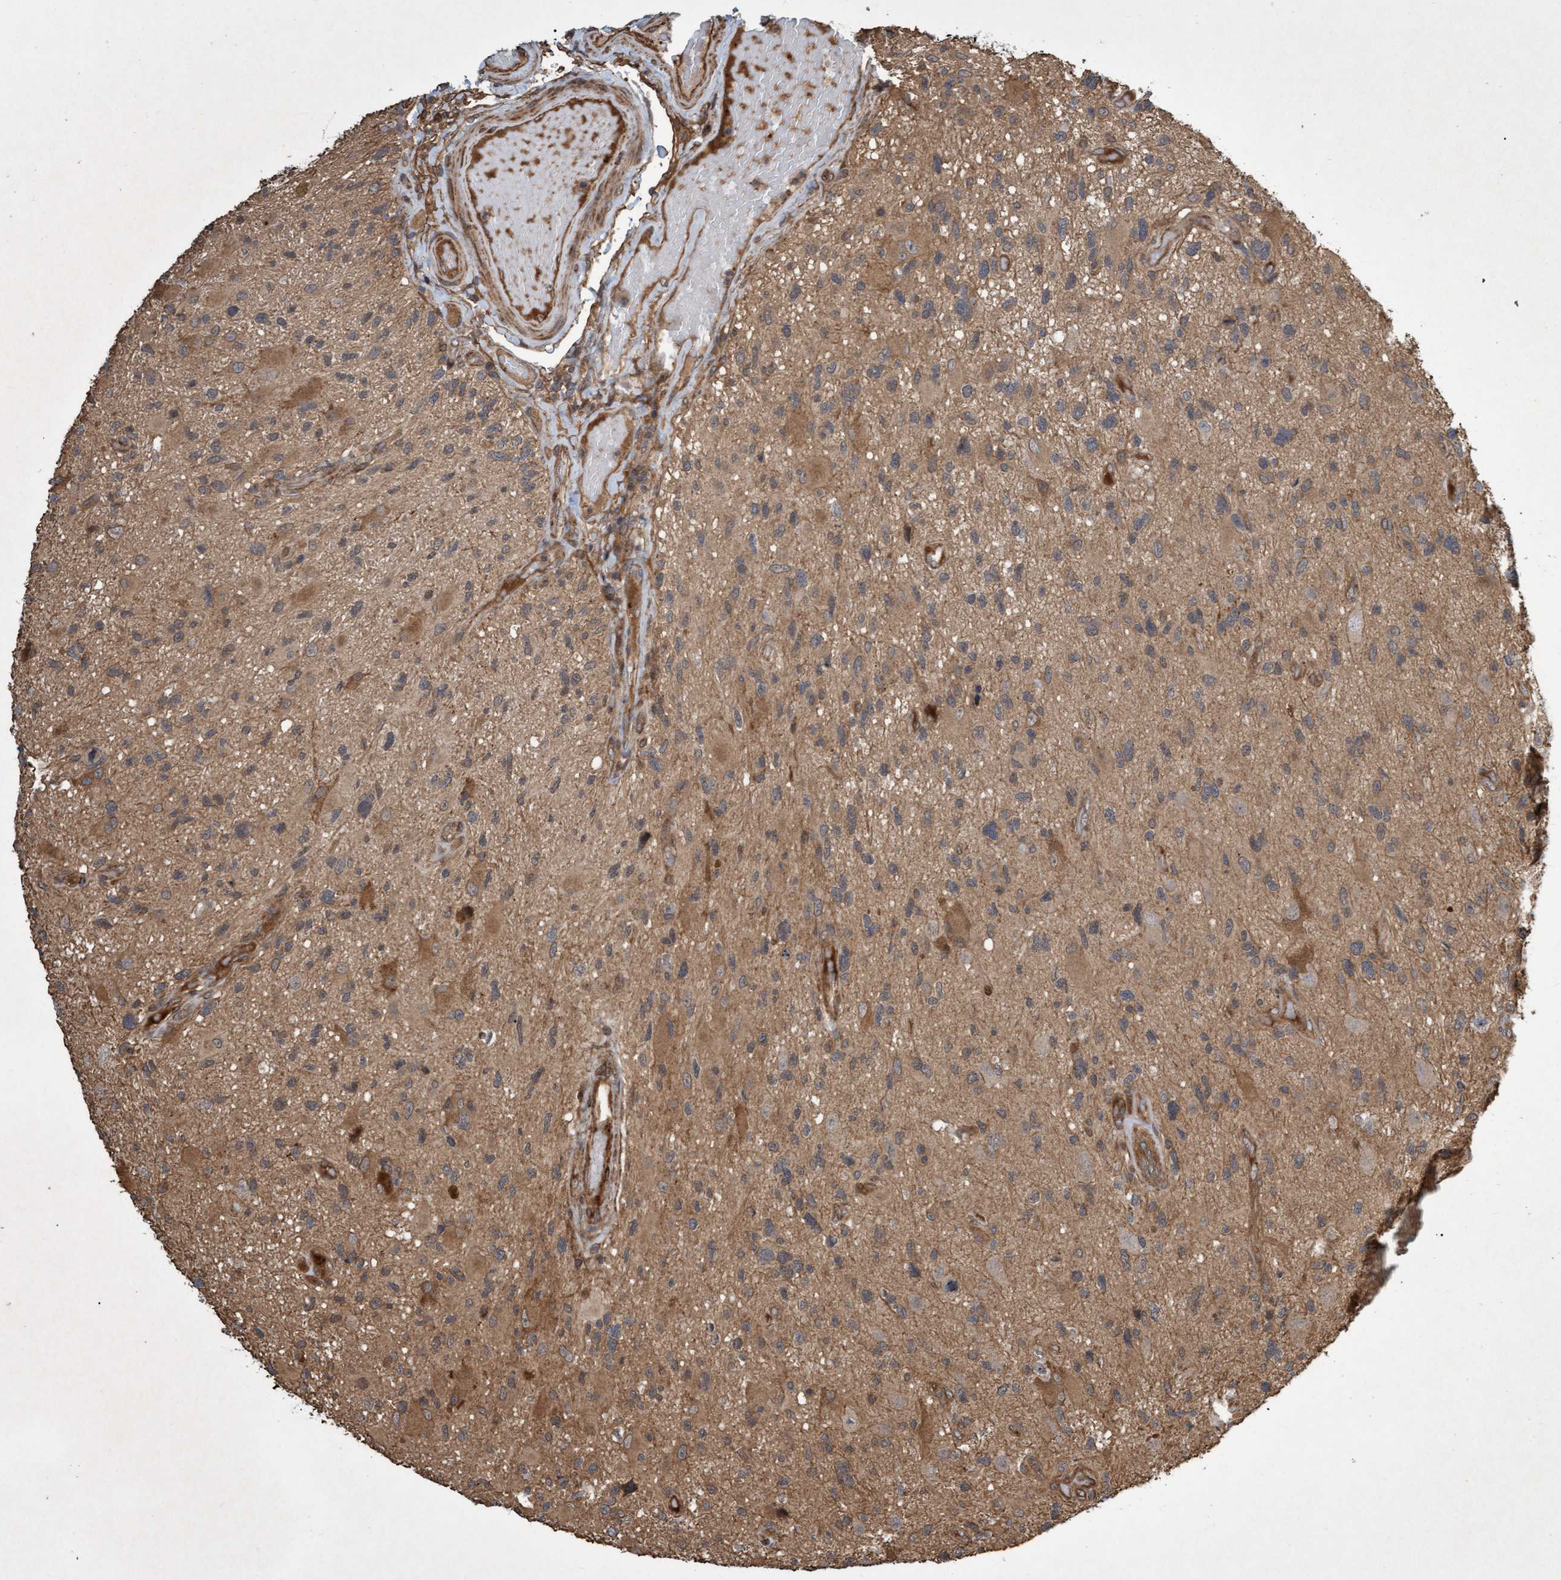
{"staining": {"intensity": "moderate", "quantity": ">75%", "location": "cytoplasmic/membranous"}, "tissue": "glioma", "cell_type": "Tumor cells", "image_type": "cancer", "snomed": [{"axis": "morphology", "description": "Glioma, malignant, High grade"}, {"axis": "topography", "description": "Brain"}], "caption": "A micrograph of glioma stained for a protein reveals moderate cytoplasmic/membranous brown staining in tumor cells. The protein is stained brown, and the nuclei are stained in blue (DAB IHC with brightfield microscopy, high magnification).", "gene": "TNFRSF10B", "patient": {"sex": "male", "age": 33}}